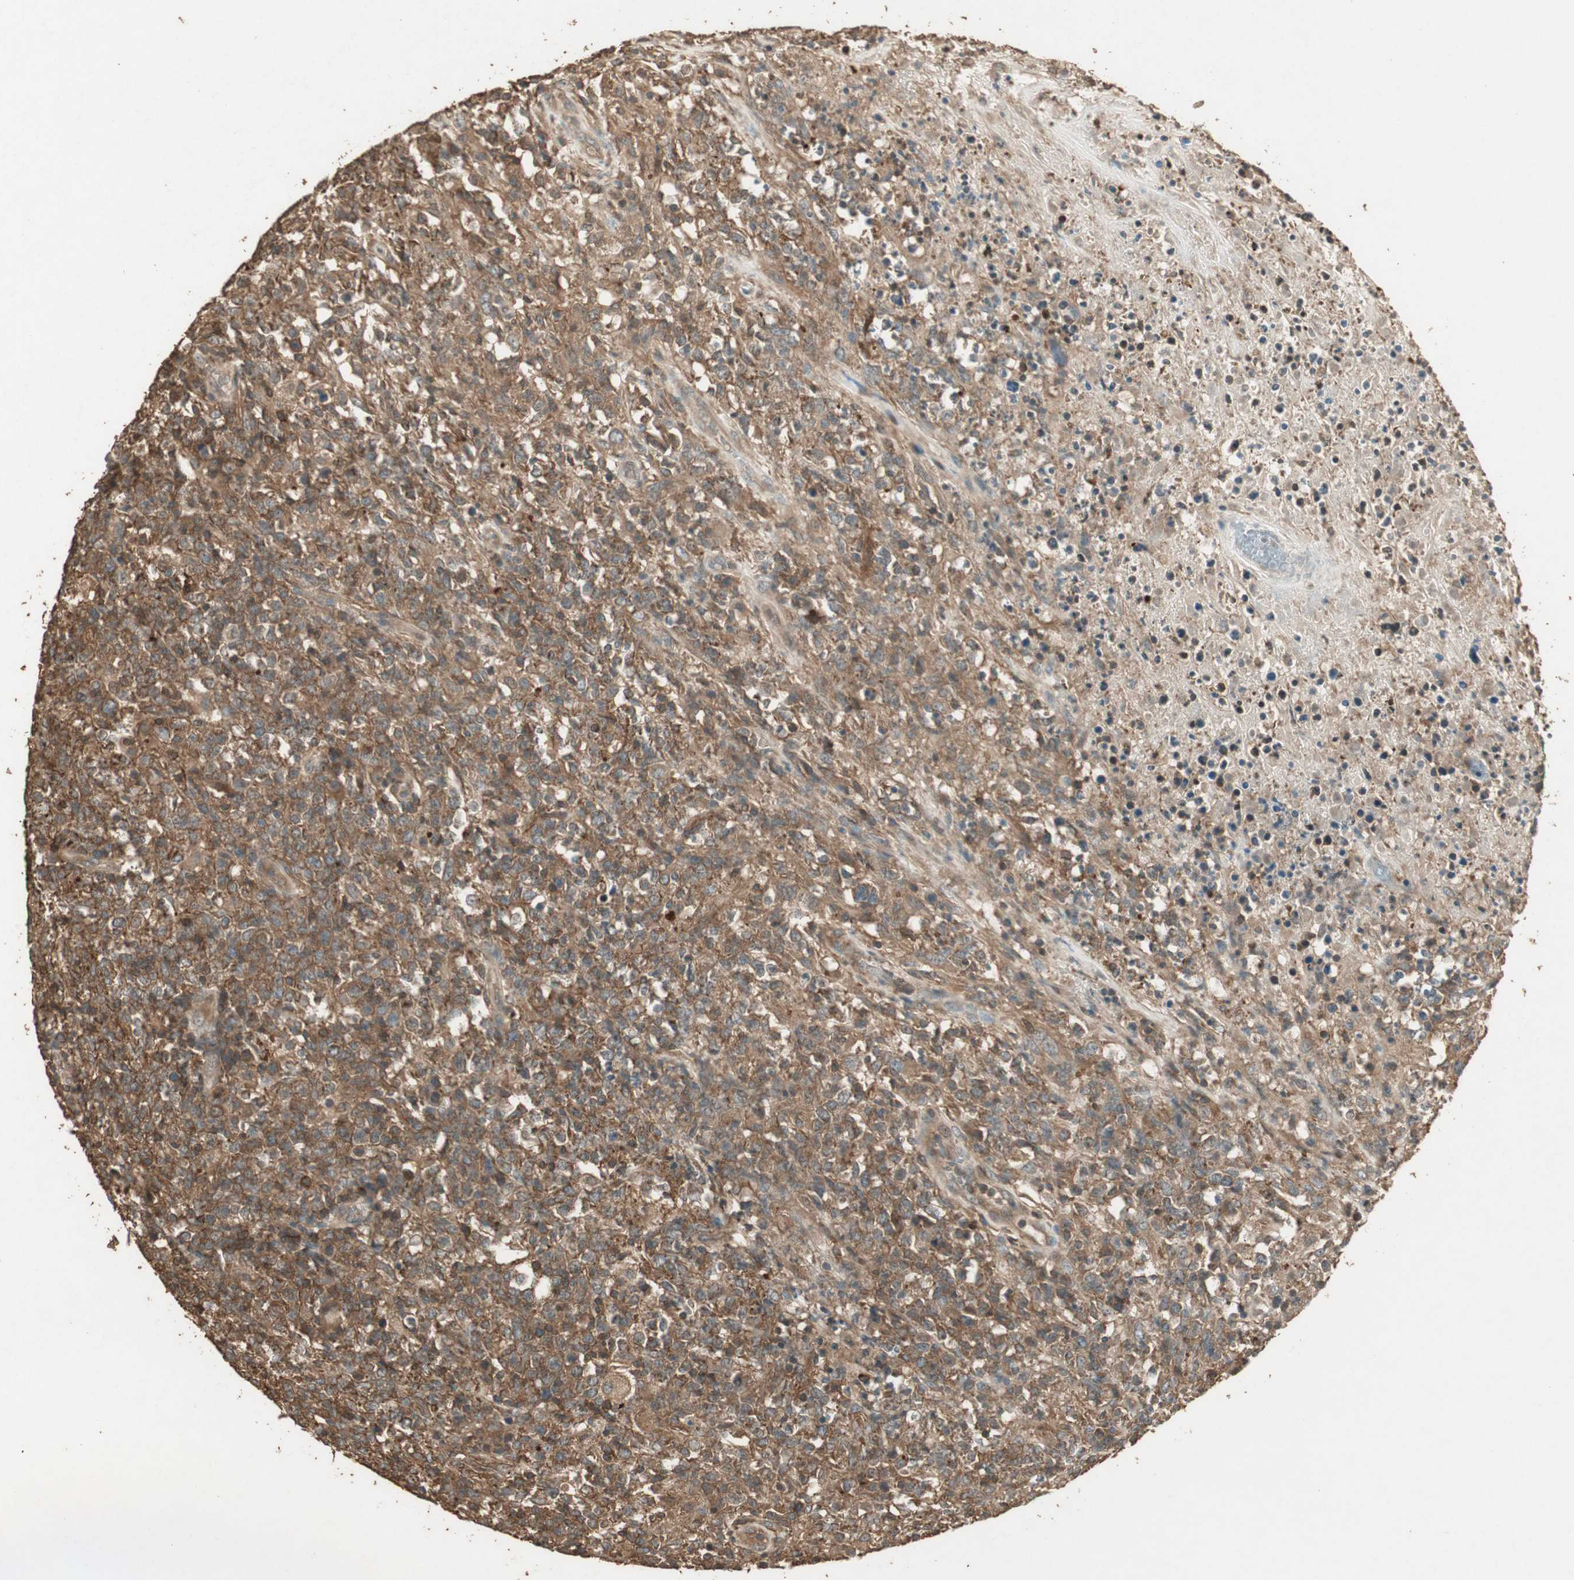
{"staining": {"intensity": "strong", "quantity": ">75%", "location": "cytoplasmic/membranous"}, "tissue": "lymphoma", "cell_type": "Tumor cells", "image_type": "cancer", "snomed": [{"axis": "morphology", "description": "Malignant lymphoma, non-Hodgkin's type, High grade"}, {"axis": "topography", "description": "Lymph node"}], "caption": "Protein analysis of lymphoma tissue exhibits strong cytoplasmic/membranous staining in approximately >75% of tumor cells. (DAB (3,3'-diaminobenzidine) = brown stain, brightfield microscopy at high magnification).", "gene": "USP2", "patient": {"sex": "female", "age": 84}}